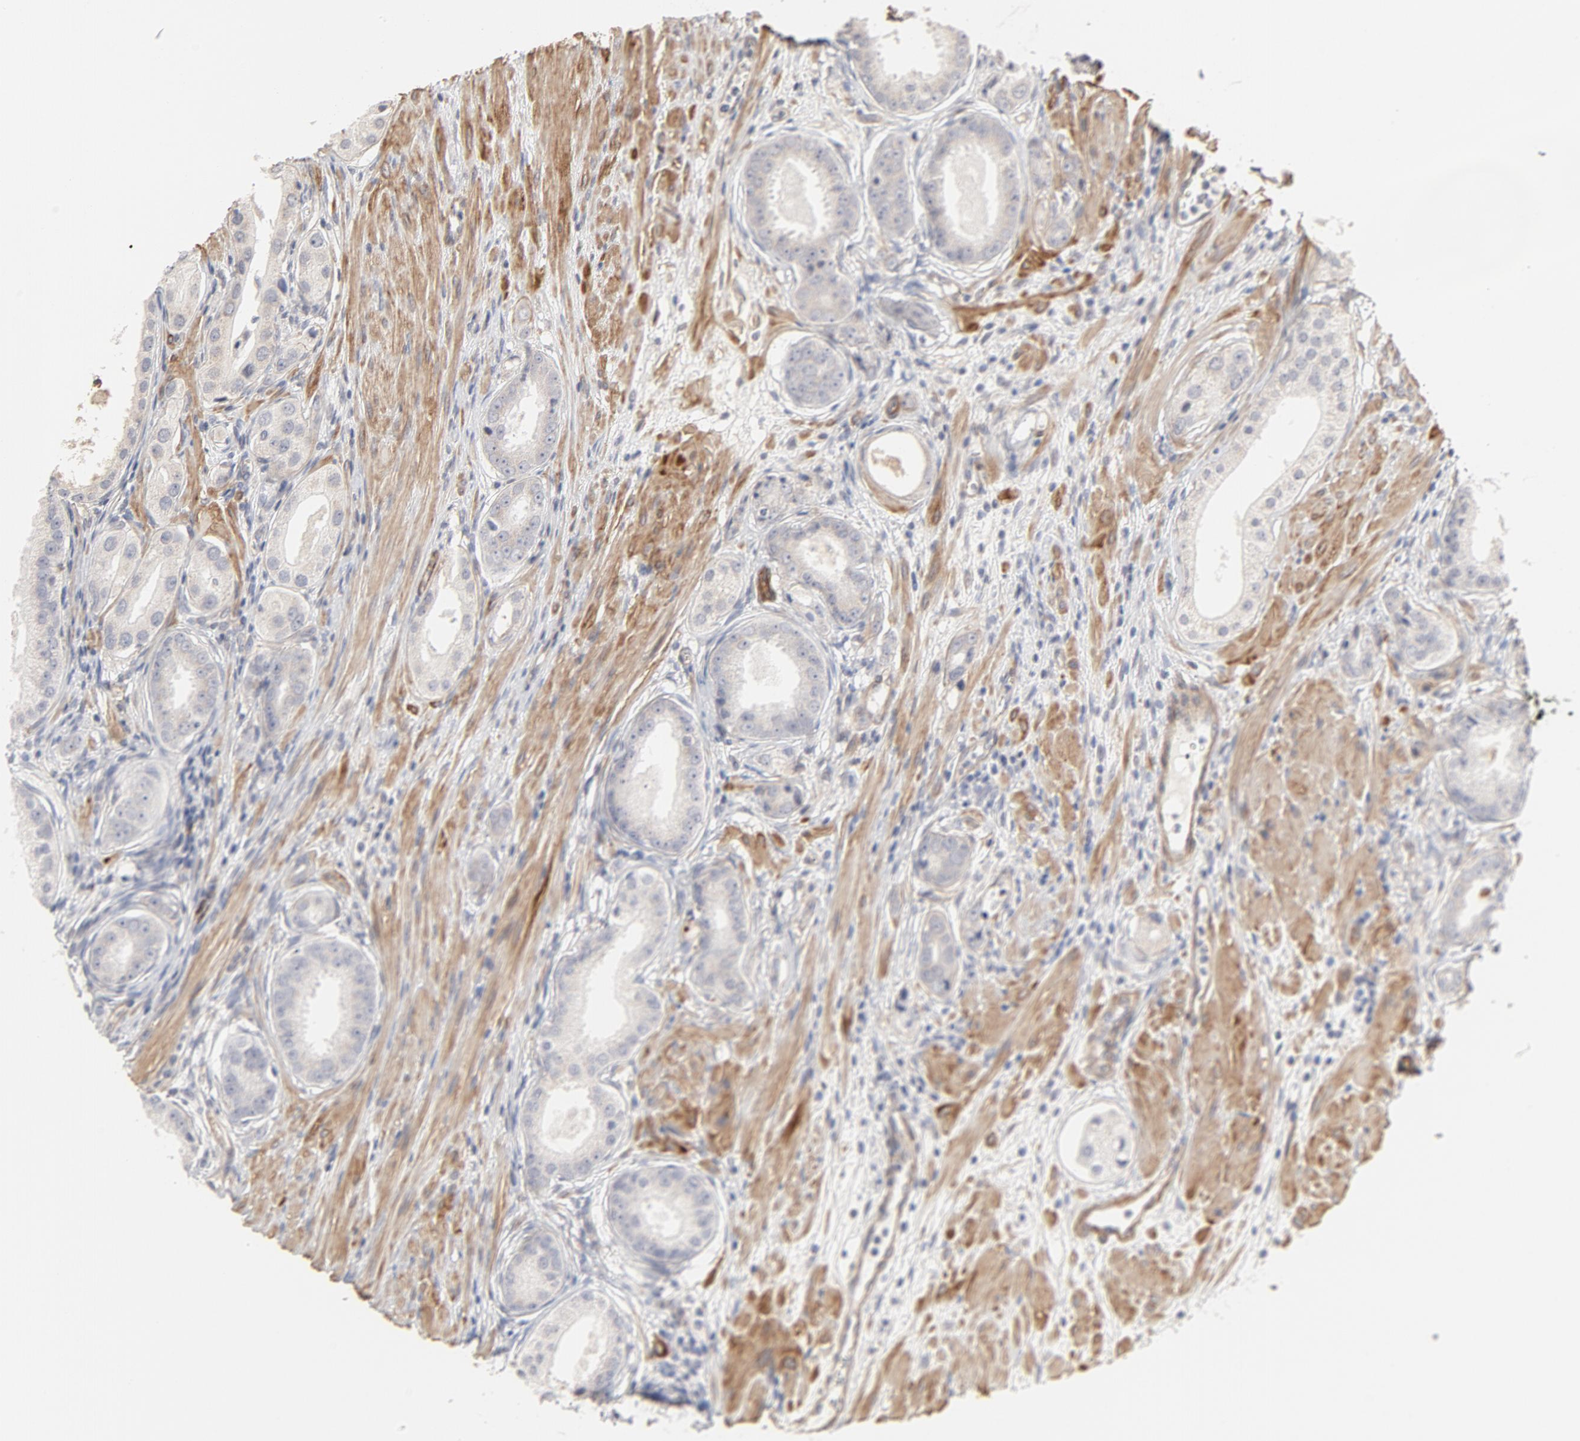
{"staining": {"intensity": "negative", "quantity": "none", "location": "none"}, "tissue": "prostate cancer", "cell_type": "Tumor cells", "image_type": "cancer", "snomed": [{"axis": "morphology", "description": "Adenocarcinoma, Medium grade"}, {"axis": "topography", "description": "Prostate"}], "caption": "This is a photomicrograph of IHC staining of prostate cancer, which shows no expression in tumor cells.", "gene": "MAGED4", "patient": {"sex": "male", "age": 53}}